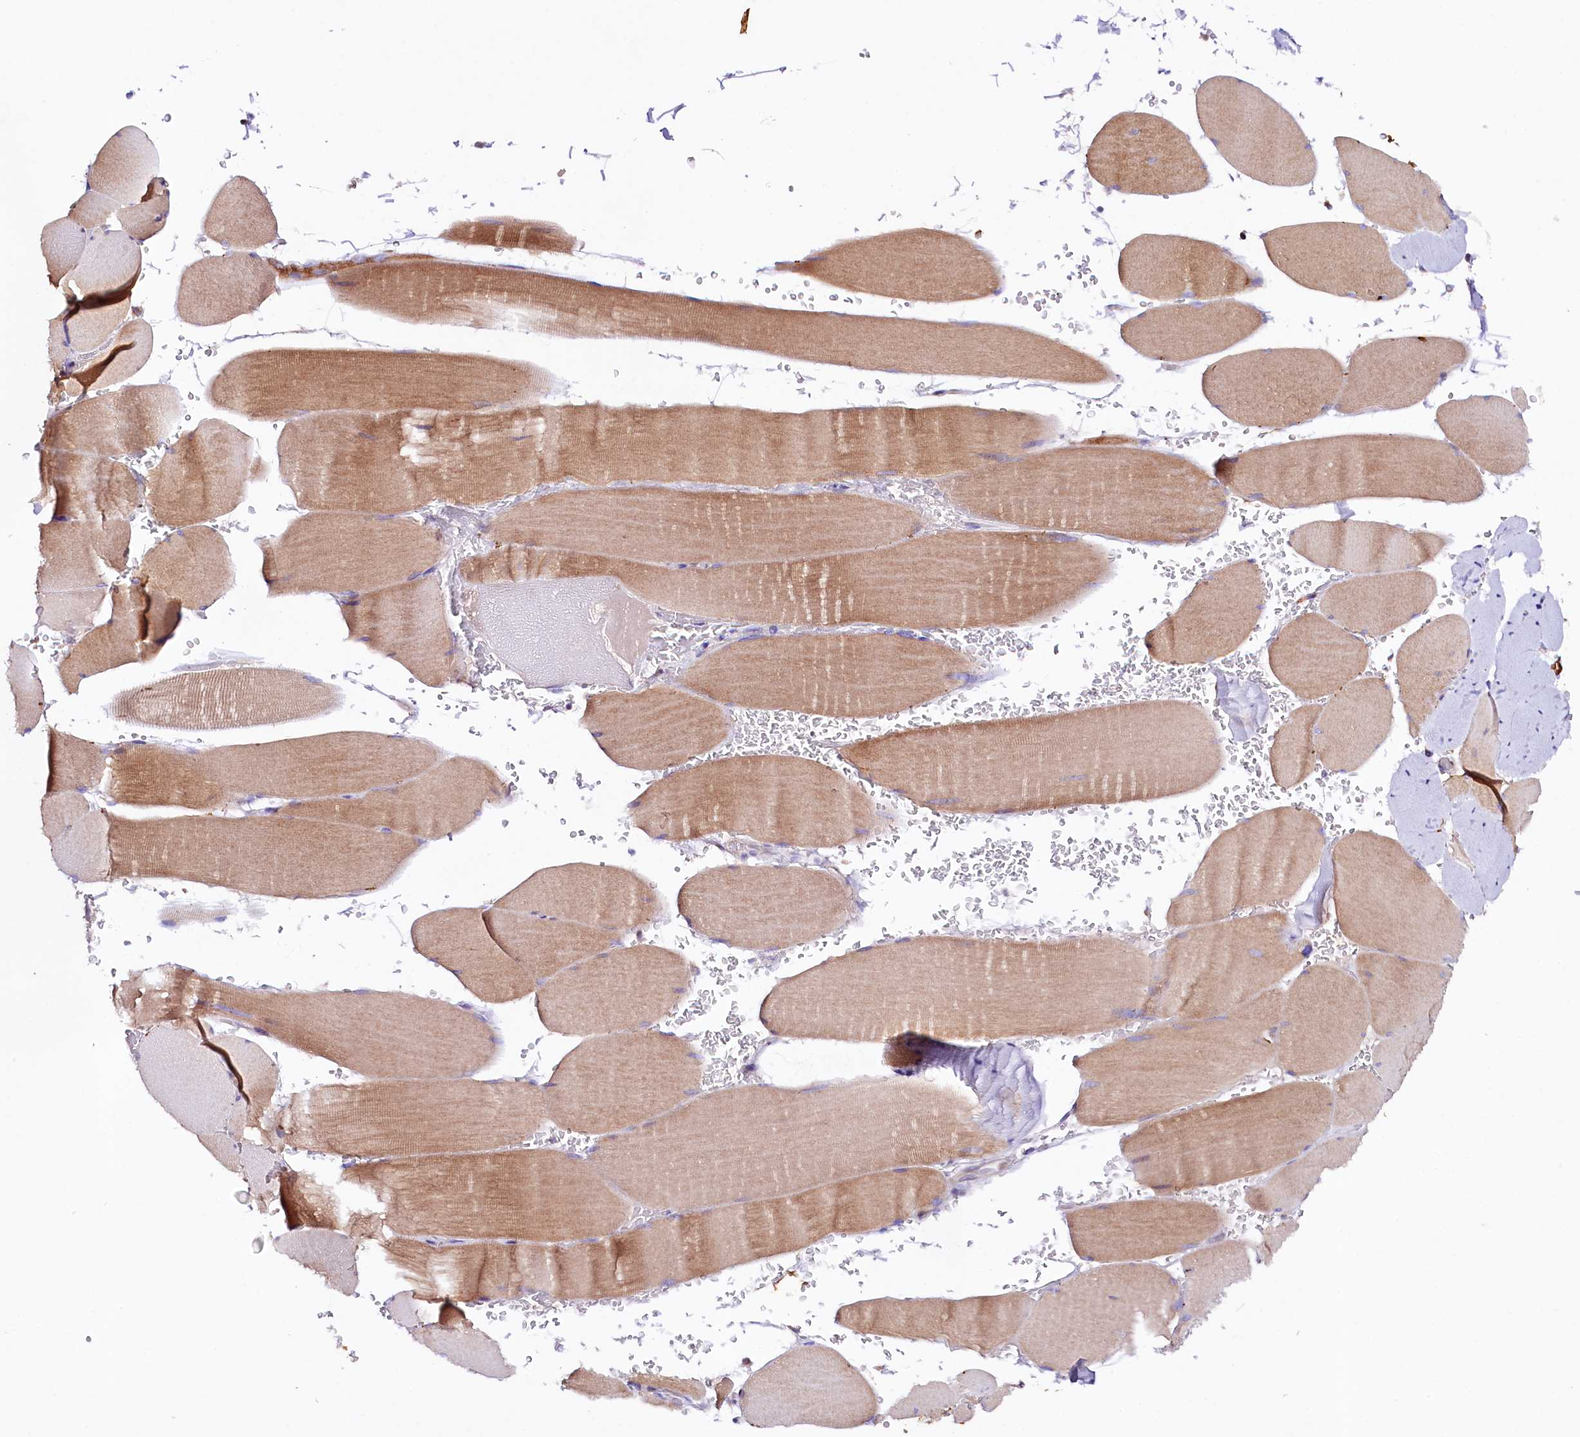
{"staining": {"intensity": "moderate", "quantity": ">75%", "location": "cytoplasmic/membranous"}, "tissue": "skeletal muscle", "cell_type": "Myocytes", "image_type": "normal", "snomed": [{"axis": "morphology", "description": "Normal tissue, NOS"}, {"axis": "topography", "description": "Skeletal muscle"}, {"axis": "topography", "description": "Head-Neck"}], "caption": "Immunohistochemical staining of normal human skeletal muscle demonstrates medium levels of moderate cytoplasmic/membranous expression in about >75% of myocytes. The staining is performed using DAB (3,3'-diaminobenzidine) brown chromogen to label protein expression. The nuclei are counter-stained blue using hematoxylin.", "gene": "SACM1L", "patient": {"sex": "male", "age": 66}}